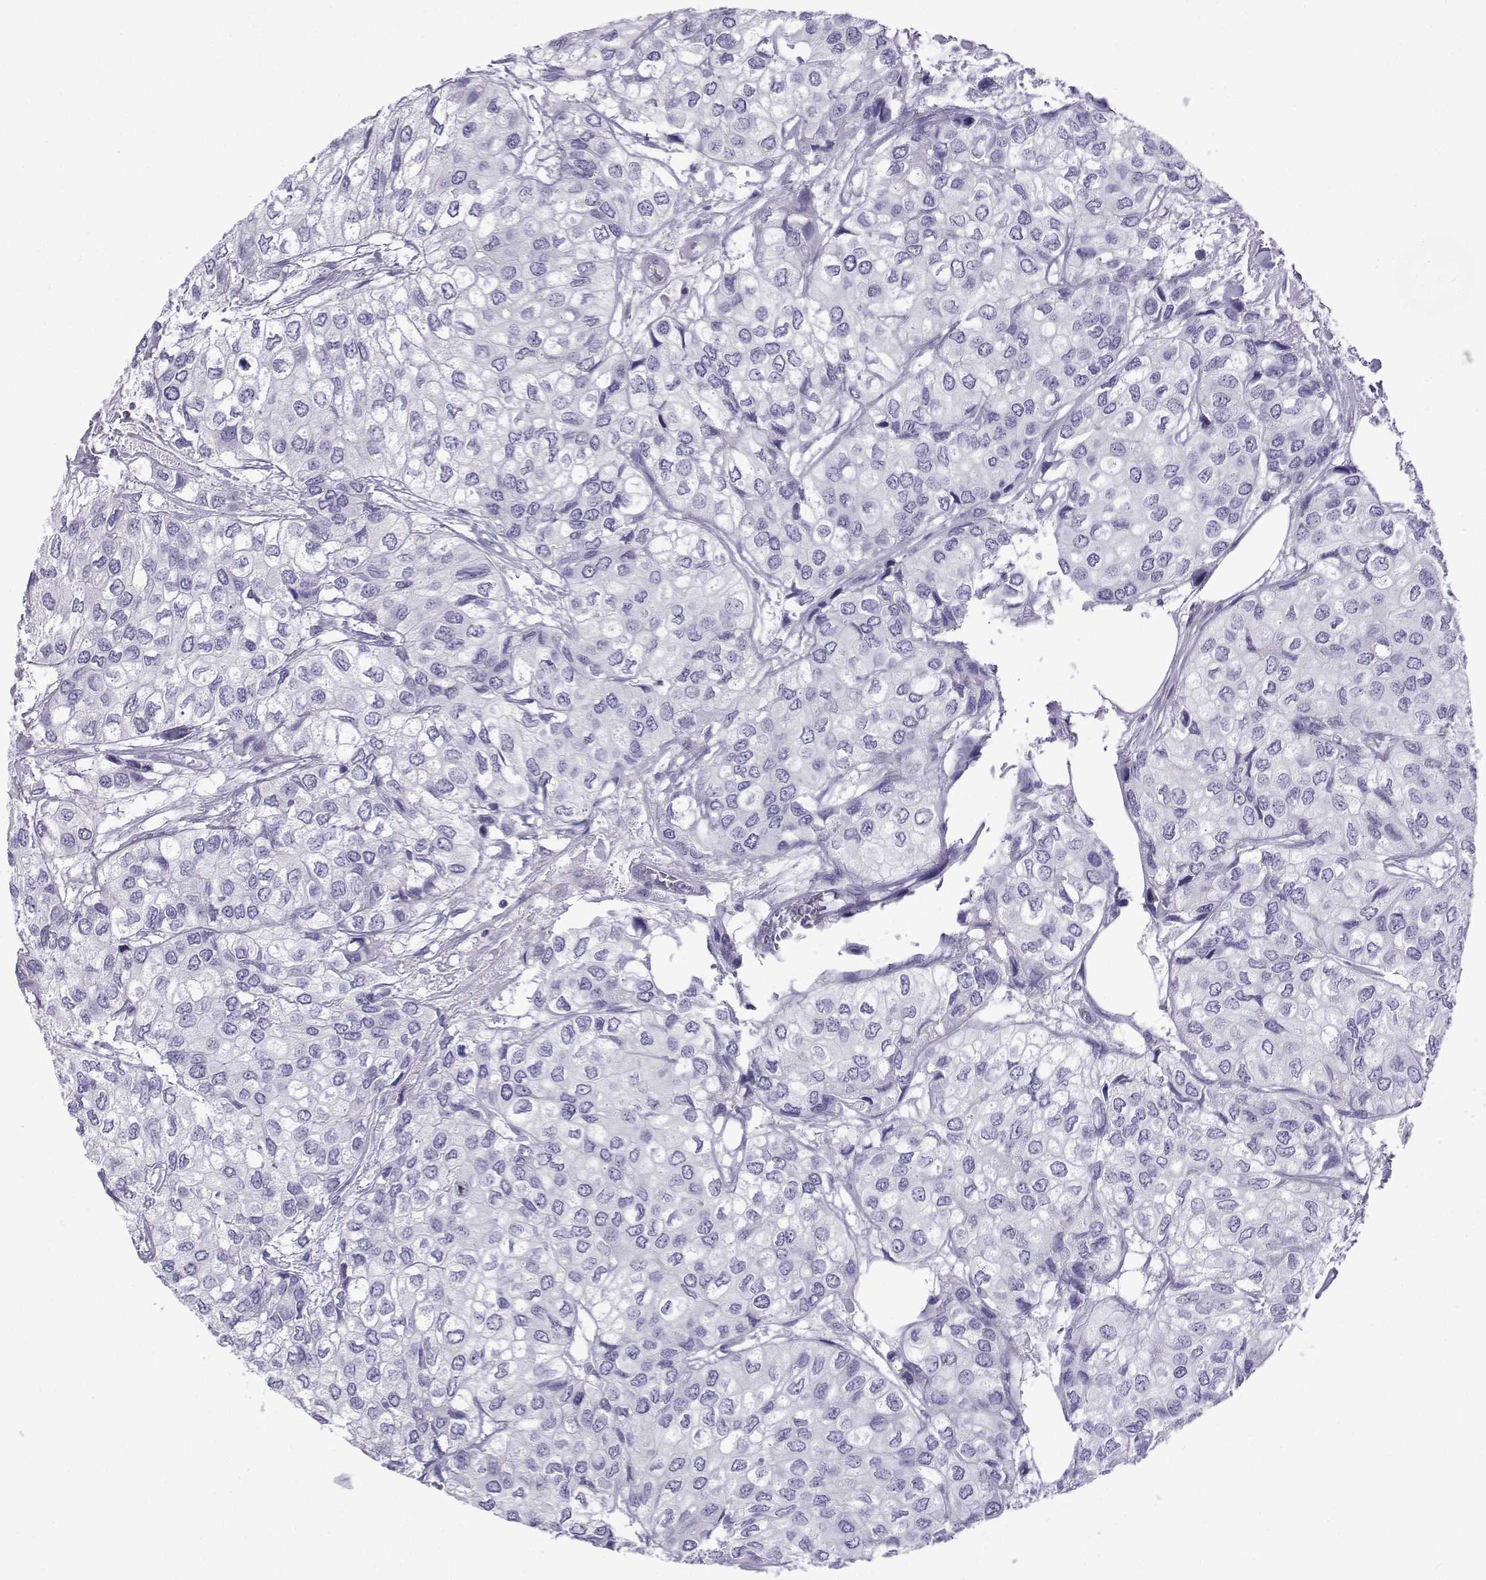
{"staining": {"intensity": "negative", "quantity": "none", "location": "none"}, "tissue": "urothelial cancer", "cell_type": "Tumor cells", "image_type": "cancer", "snomed": [{"axis": "morphology", "description": "Urothelial carcinoma, High grade"}, {"axis": "topography", "description": "Urinary bladder"}], "caption": "High magnification brightfield microscopy of high-grade urothelial carcinoma stained with DAB (3,3'-diaminobenzidine) (brown) and counterstained with hematoxylin (blue): tumor cells show no significant expression.", "gene": "TRIM46", "patient": {"sex": "male", "age": 73}}